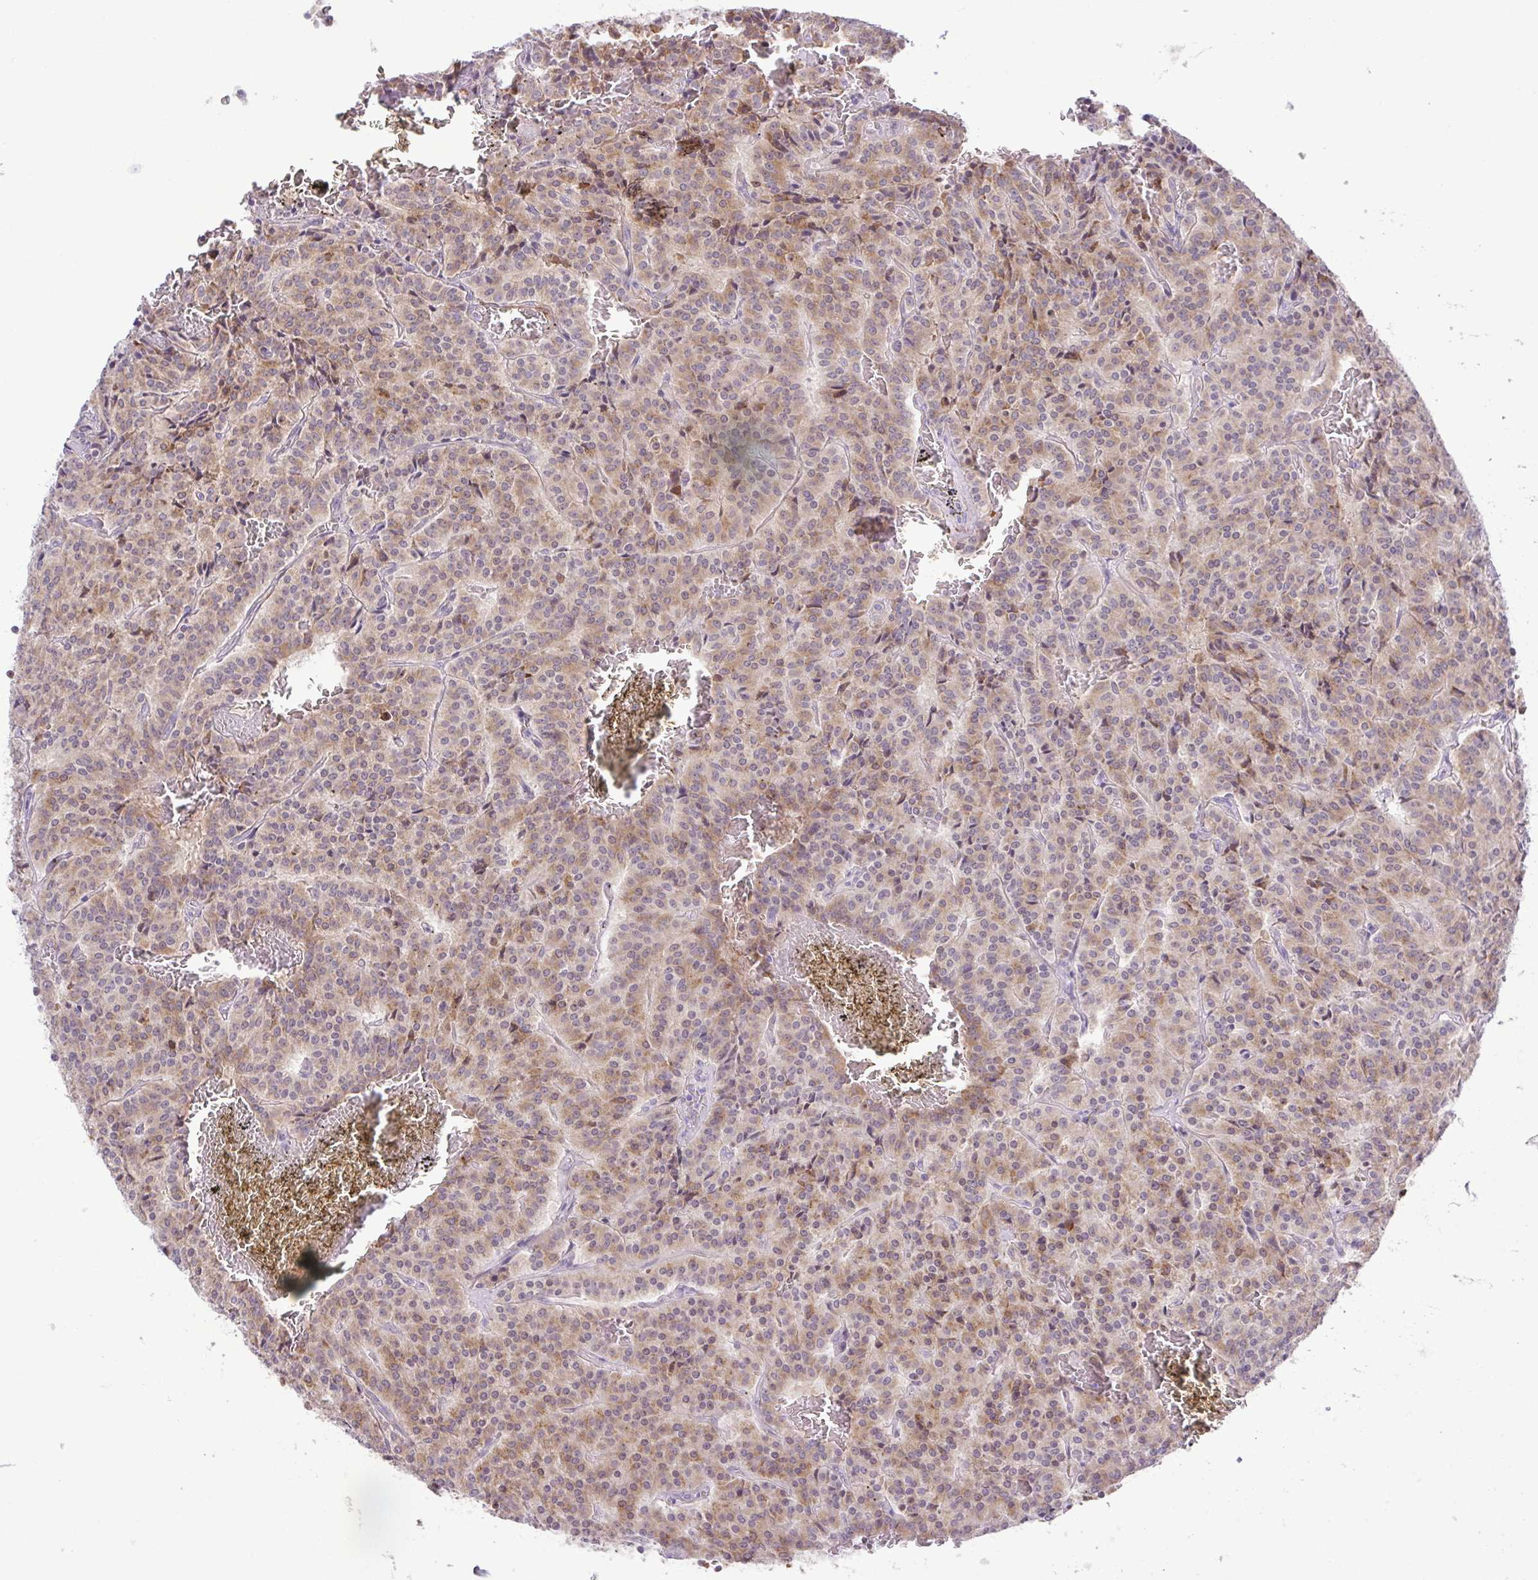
{"staining": {"intensity": "weak", "quantity": ">75%", "location": "cytoplasmic/membranous"}, "tissue": "carcinoid", "cell_type": "Tumor cells", "image_type": "cancer", "snomed": [{"axis": "morphology", "description": "Carcinoid, malignant, NOS"}, {"axis": "topography", "description": "Lung"}], "caption": "Immunohistochemical staining of human carcinoid demonstrates weak cytoplasmic/membranous protein staining in approximately >75% of tumor cells.", "gene": "RSL24D1", "patient": {"sex": "male", "age": 70}}